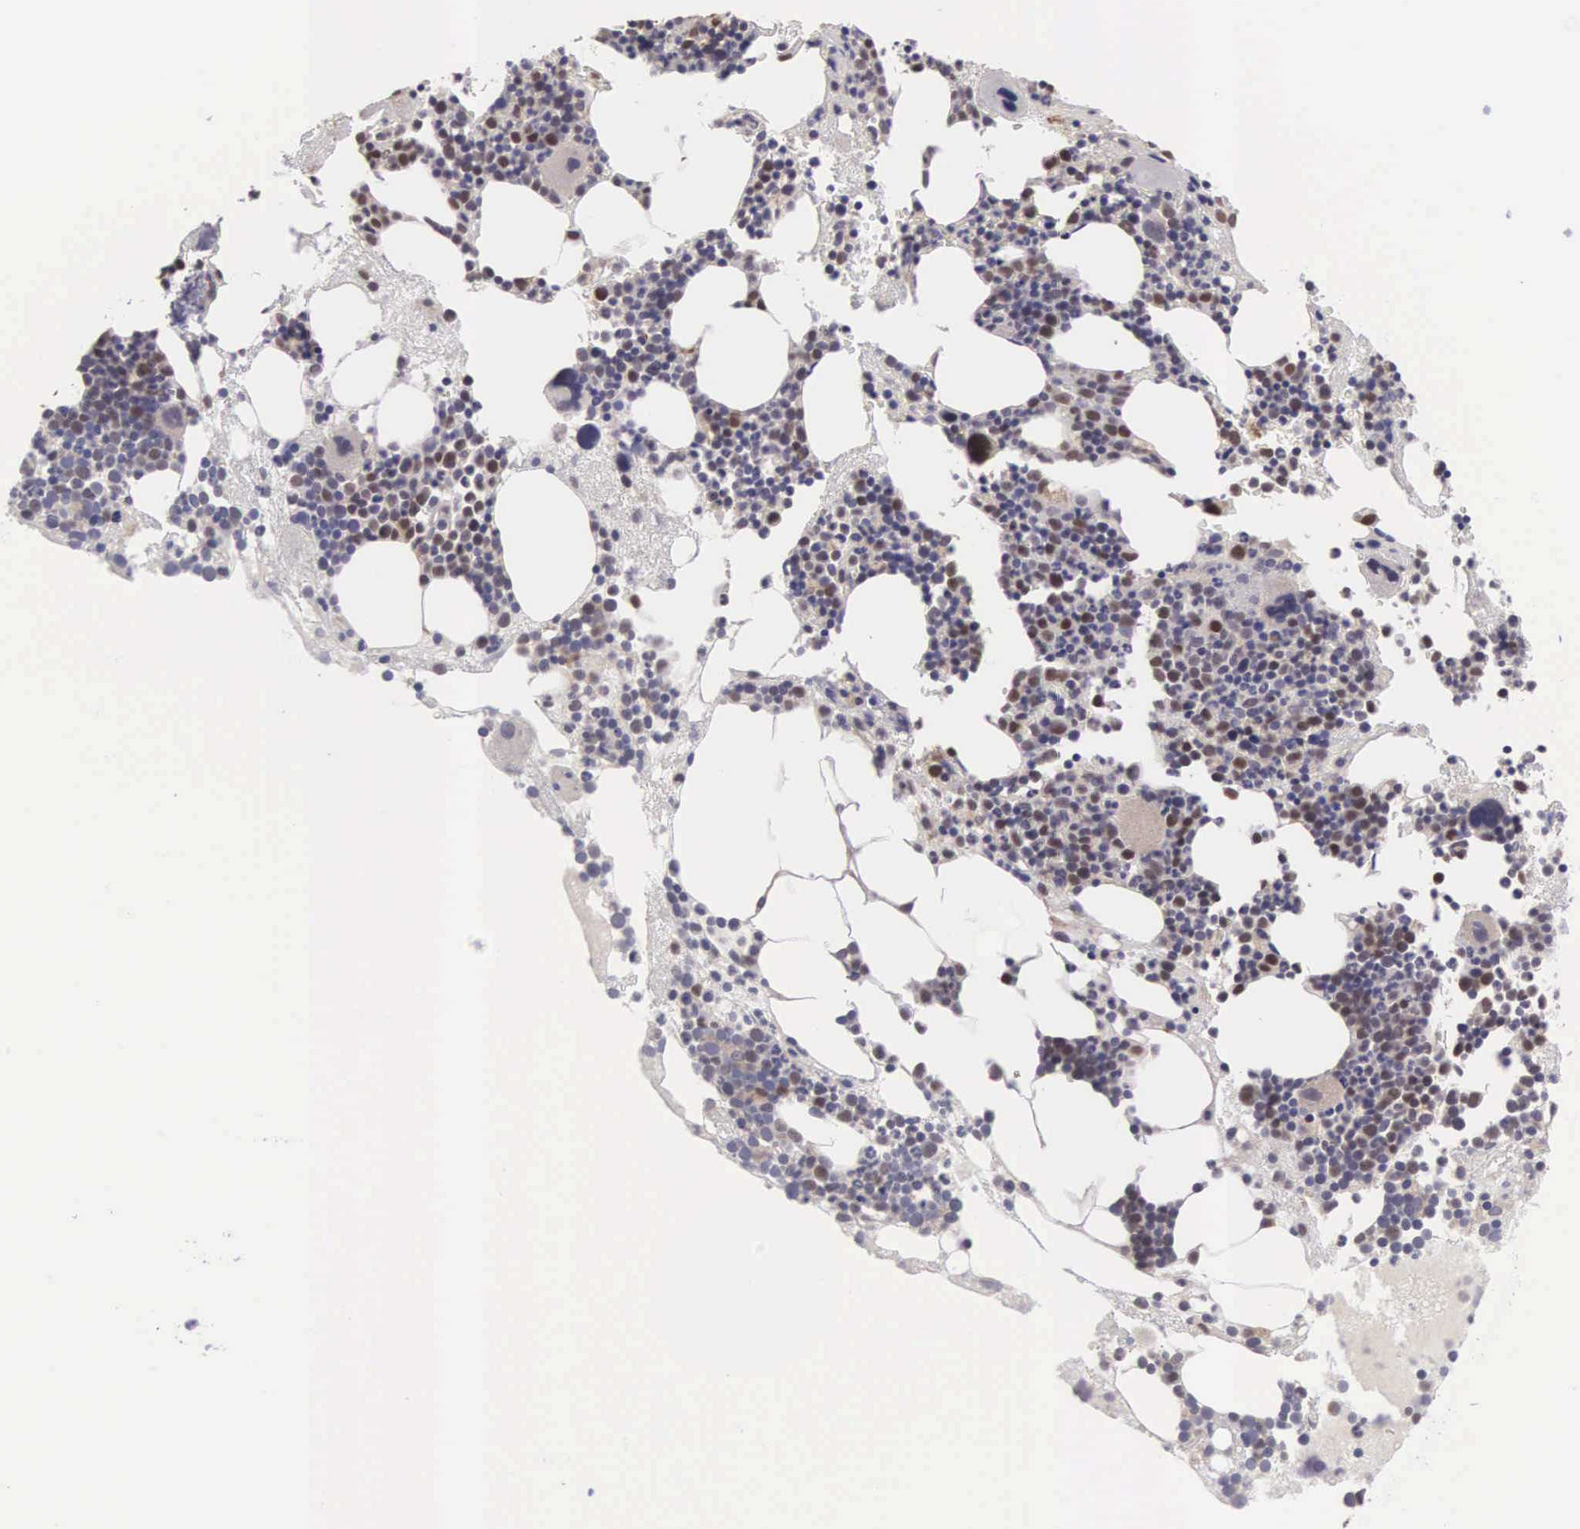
{"staining": {"intensity": "moderate", "quantity": "25%-75%", "location": "cytoplasmic/membranous,nuclear"}, "tissue": "bone marrow", "cell_type": "Hematopoietic cells", "image_type": "normal", "snomed": [{"axis": "morphology", "description": "Normal tissue, NOS"}, {"axis": "topography", "description": "Bone marrow"}], "caption": "About 25%-75% of hematopoietic cells in normal bone marrow display moderate cytoplasmic/membranous,nuclear protein staining as visualized by brown immunohistochemical staining.", "gene": "CDC45", "patient": {"sex": "male", "age": 75}}